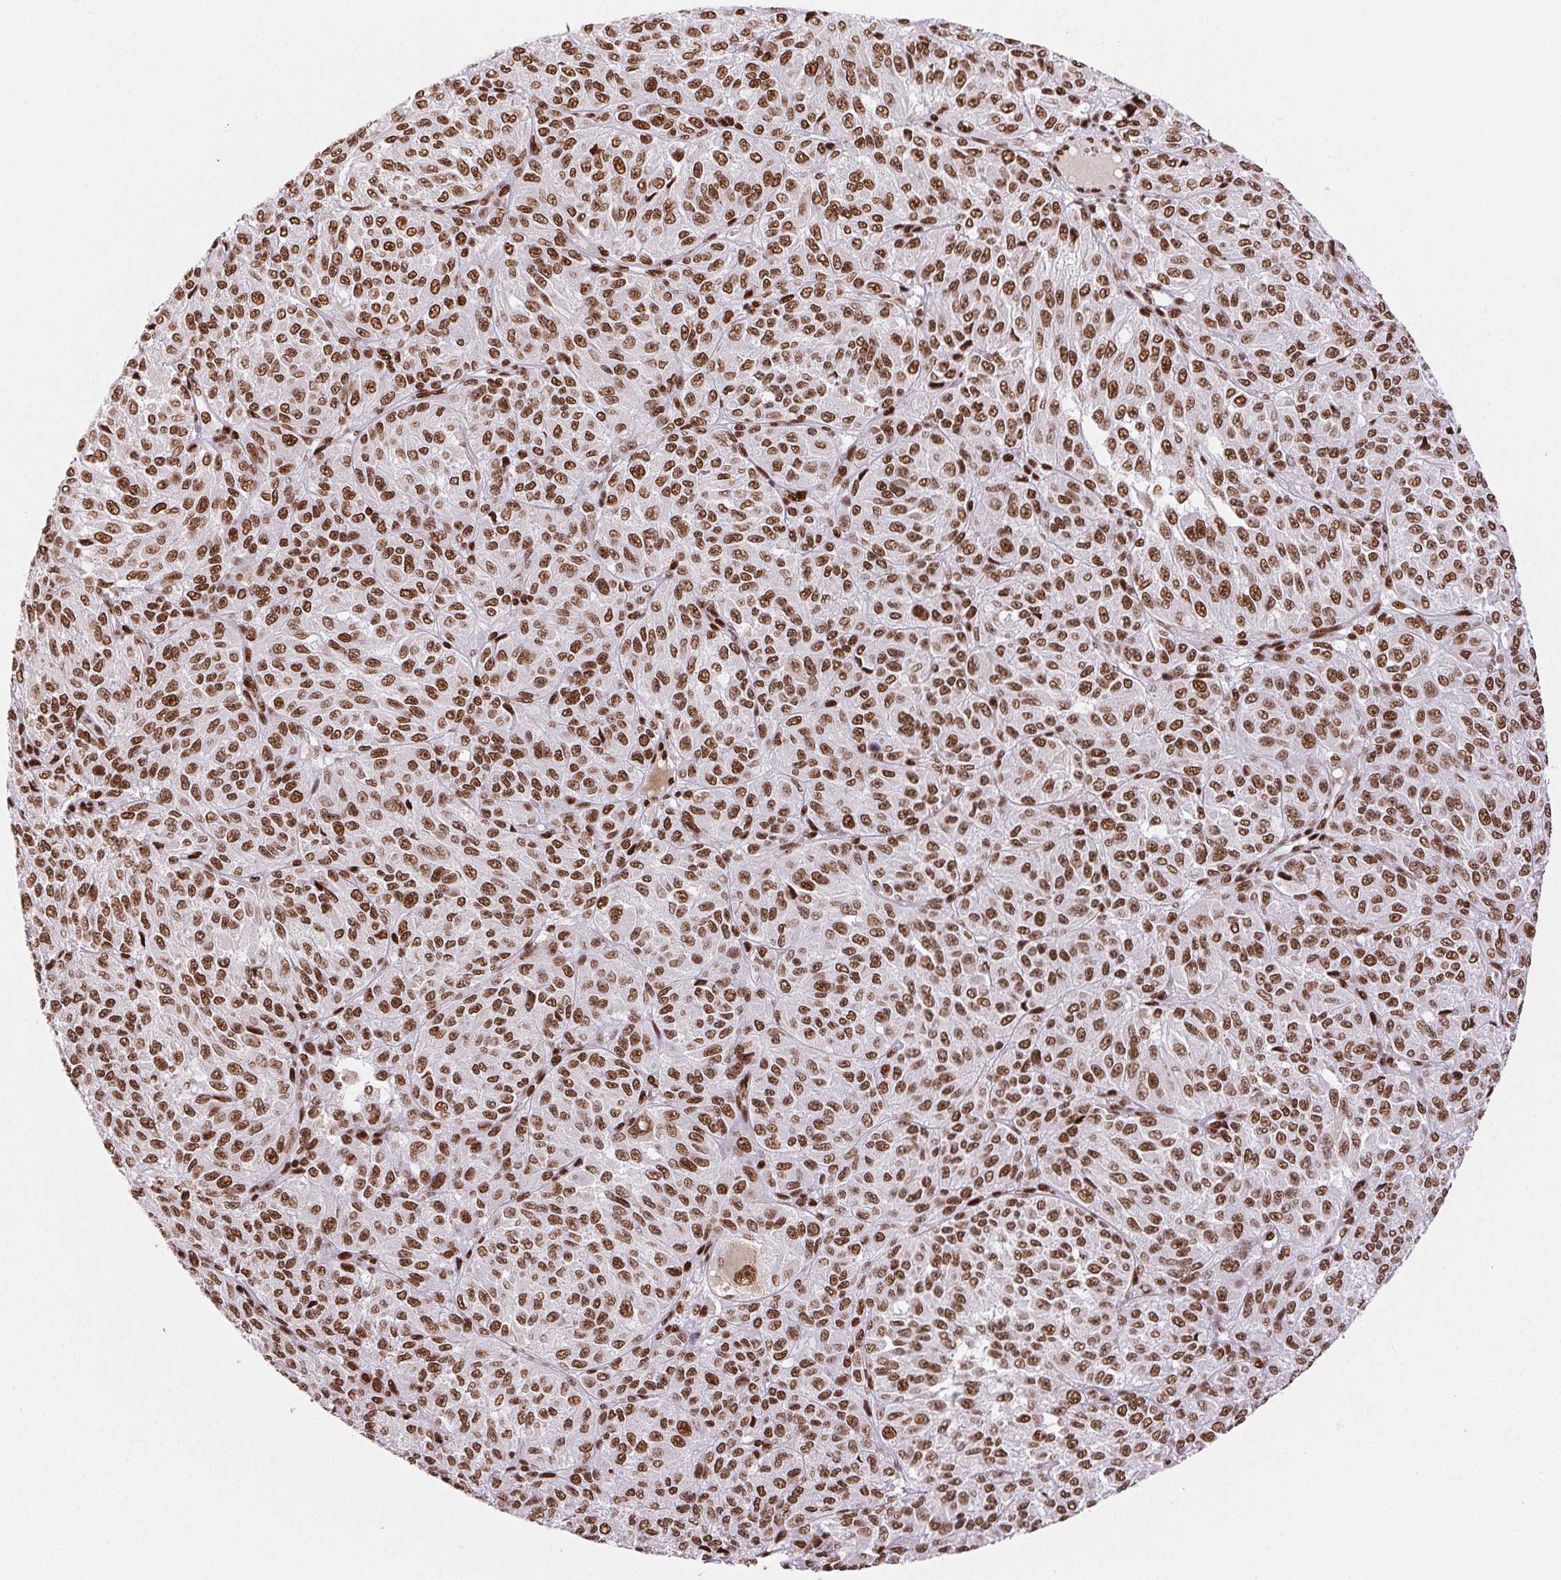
{"staining": {"intensity": "moderate", "quantity": ">75%", "location": "nuclear"}, "tissue": "melanoma", "cell_type": "Tumor cells", "image_type": "cancer", "snomed": [{"axis": "morphology", "description": "Malignant melanoma, Metastatic site"}, {"axis": "topography", "description": "Brain"}], "caption": "IHC micrograph of melanoma stained for a protein (brown), which demonstrates medium levels of moderate nuclear positivity in about >75% of tumor cells.", "gene": "ZNF80", "patient": {"sex": "female", "age": 56}}